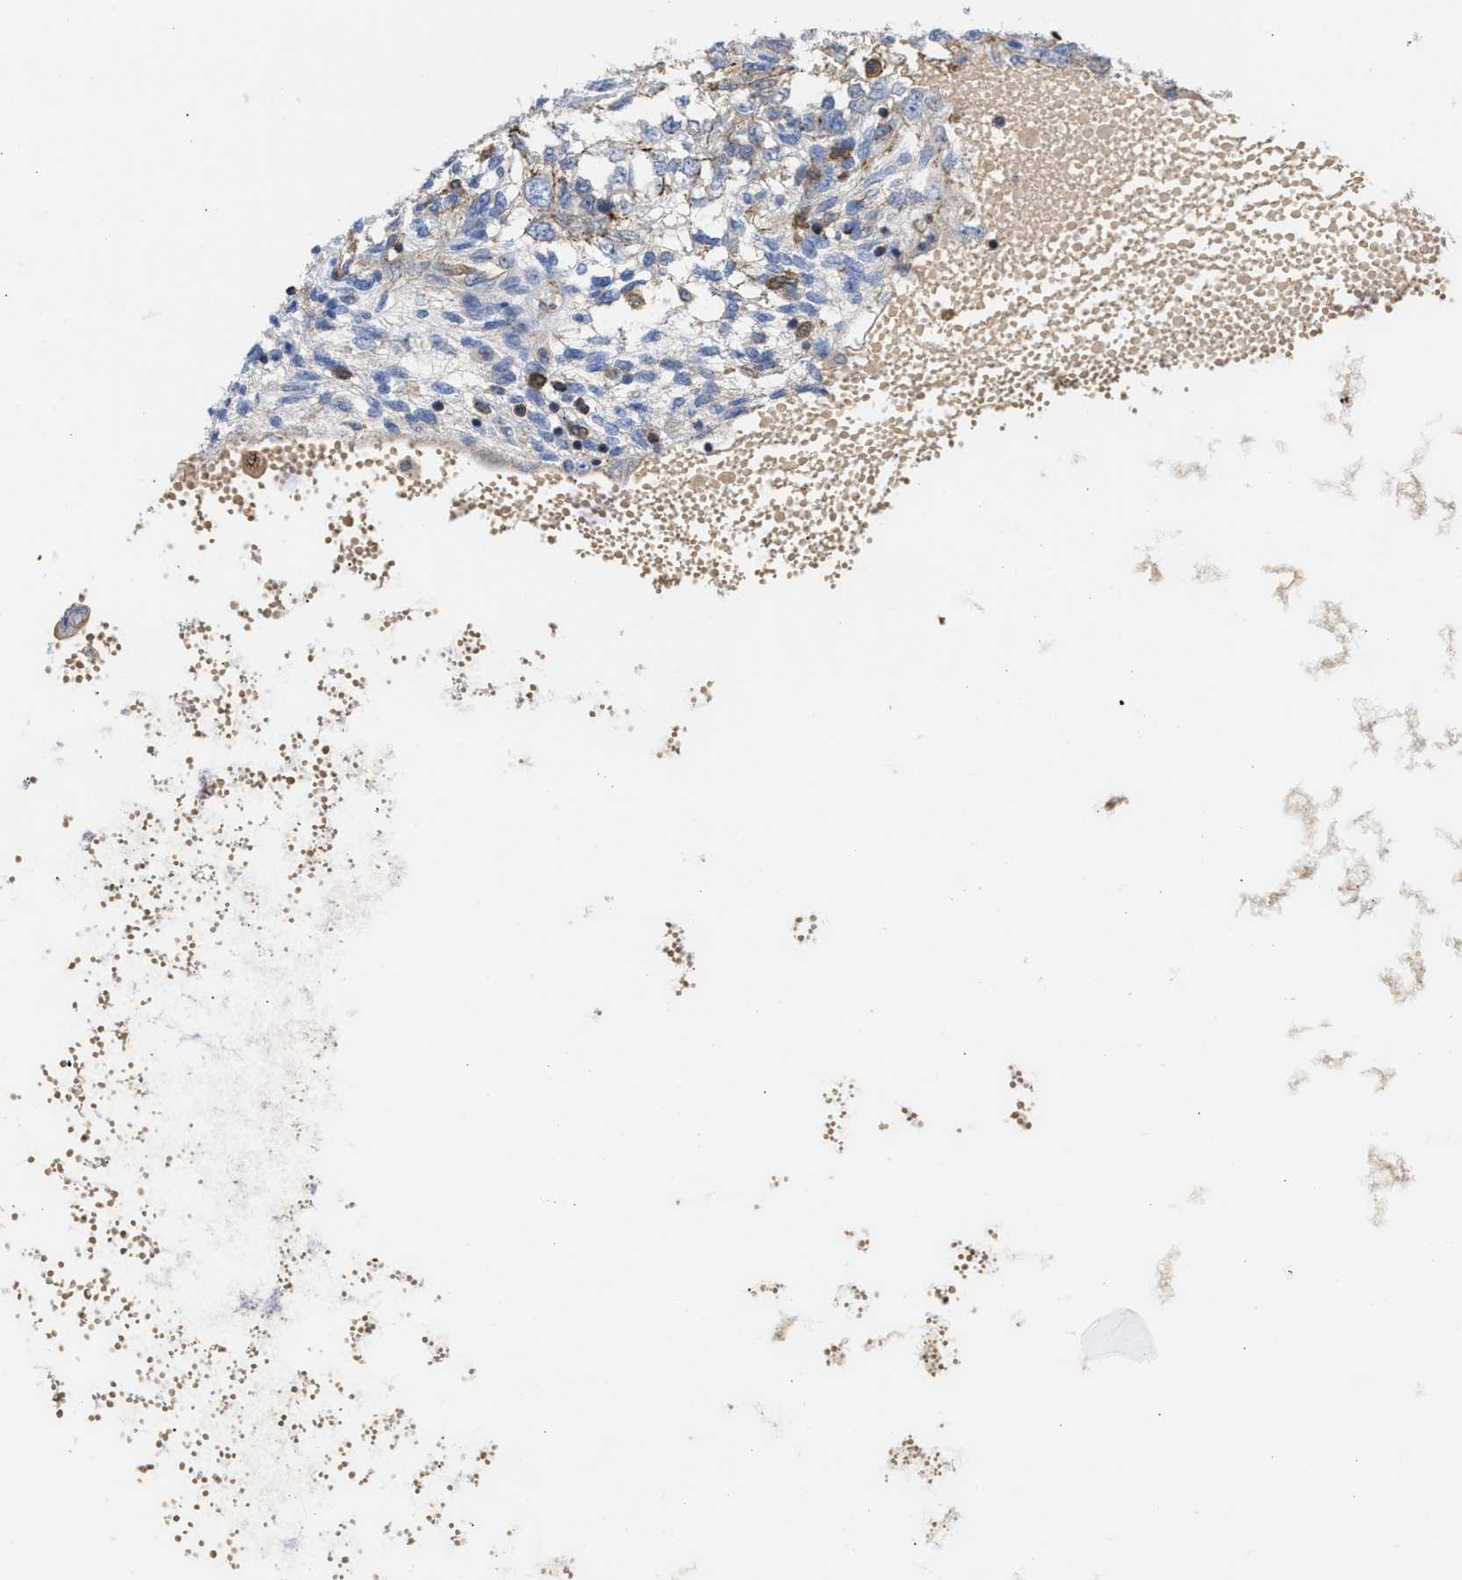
{"staining": {"intensity": "negative", "quantity": "none", "location": "none"}, "tissue": "testis cancer", "cell_type": "Tumor cells", "image_type": "cancer", "snomed": [{"axis": "morphology", "description": "Seminoma, NOS"}, {"axis": "topography", "description": "Testis"}], "caption": "This is an immunohistochemistry photomicrograph of human seminoma (testis). There is no expression in tumor cells.", "gene": "HS3ST5", "patient": {"sex": "male", "age": 28}}